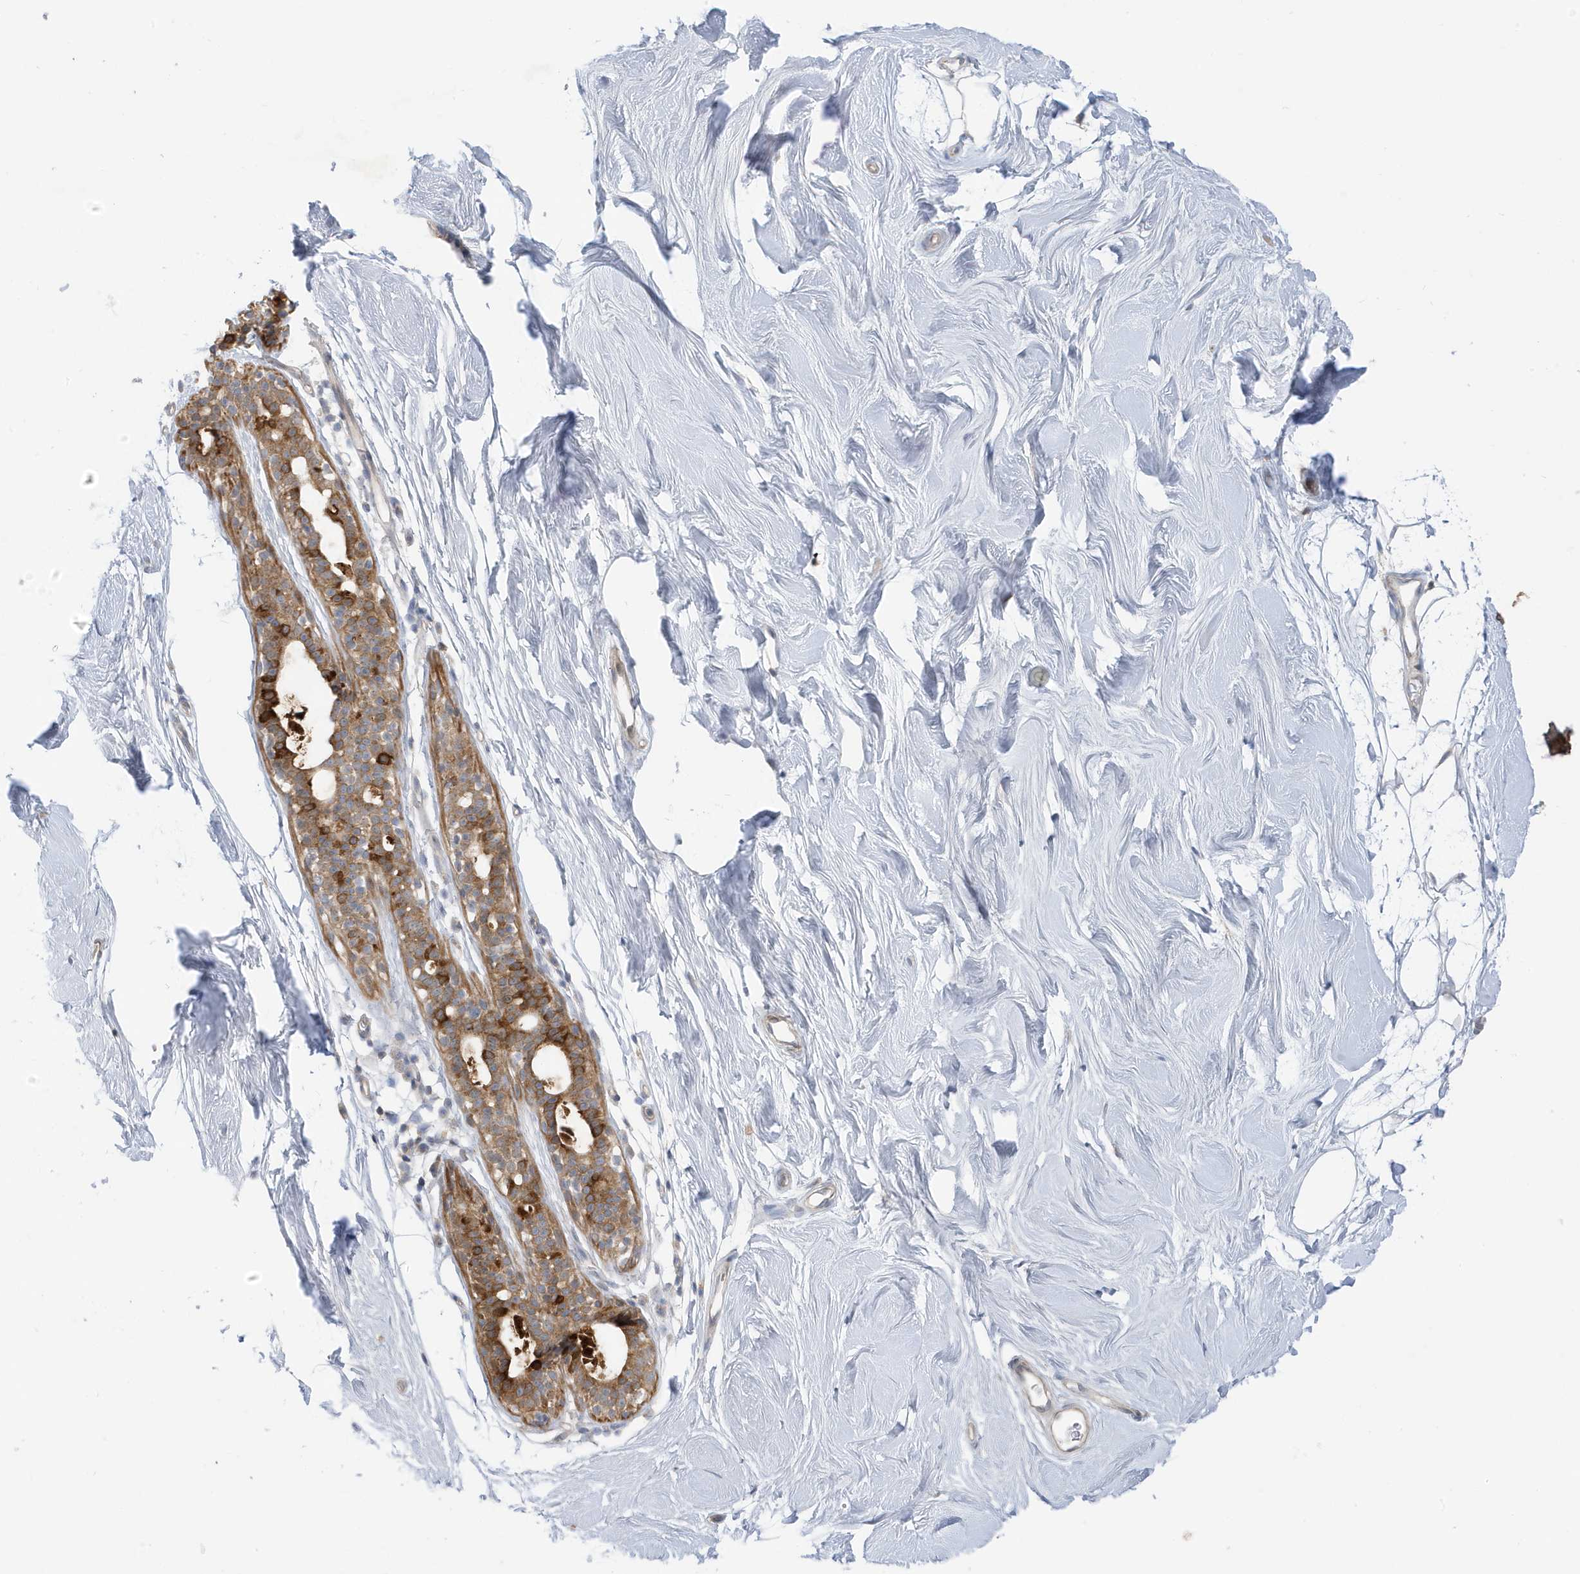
{"staining": {"intensity": "negative", "quantity": "none", "location": "none"}, "tissue": "breast", "cell_type": "Adipocytes", "image_type": "normal", "snomed": [{"axis": "morphology", "description": "Normal tissue, NOS"}, {"axis": "topography", "description": "Breast"}], "caption": "An immunohistochemistry histopathology image of benign breast is shown. There is no staining in adipocytes of breast.", "gene": "ATP13A5", "patient": {"sex": "female", "age": 26}}